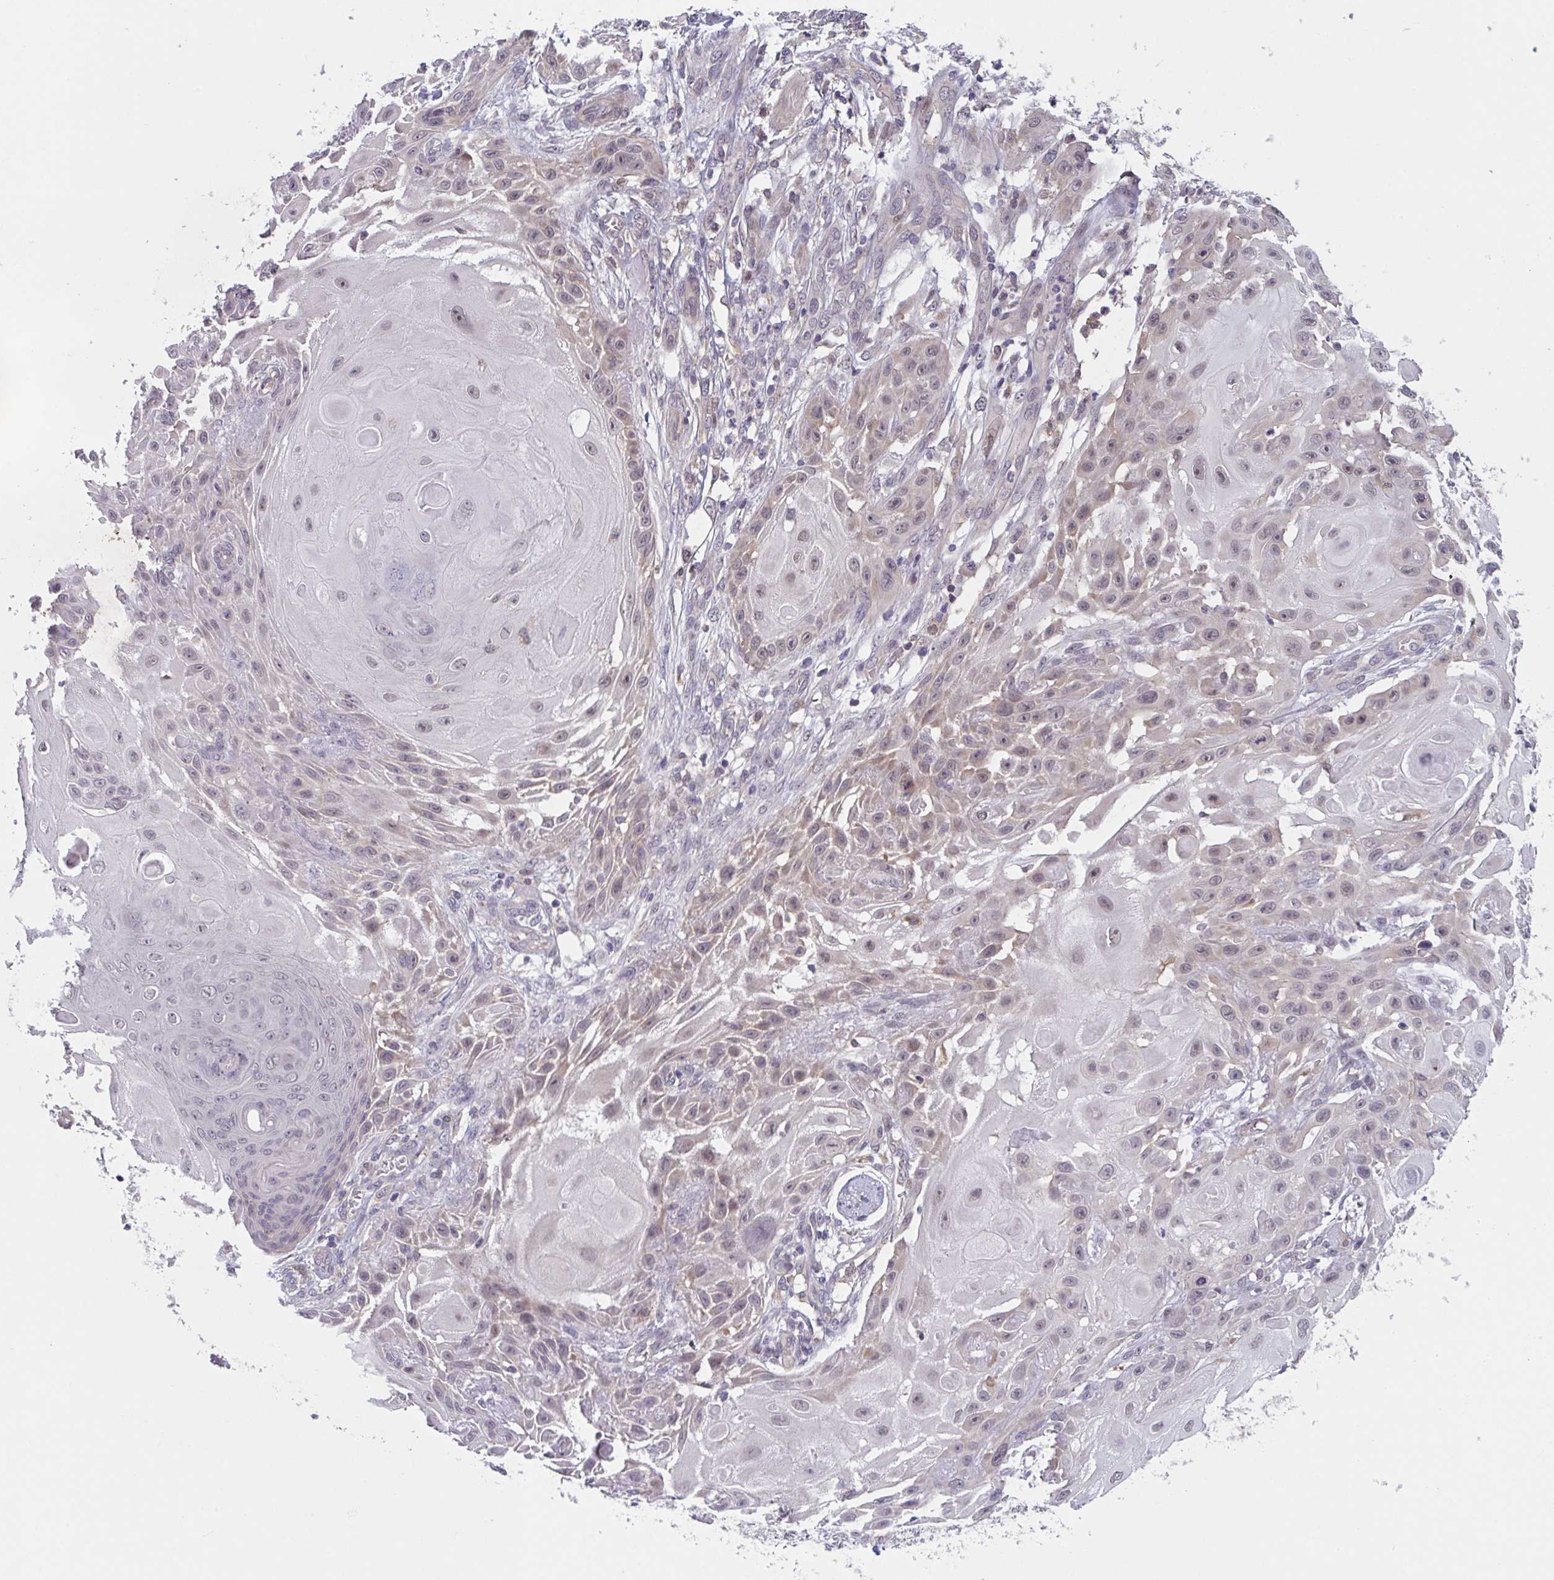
{"staining": {"intensity": "weak", "quantity": "25%-75%", "location": "cytoplasmic/membranous,nuclear"}, "tissue": "skin cancer", "cell_type": "Tumor cells", "image_type": "cancer", "snomed": [{"axis": "morphology", "description": "Squamous cell carcinoma, NOS"}, {"axis": "topography", "description": "Skin"}], "caption": "Brown immunohistochemical staining in squamous cell carcinoma (skin) shows weak cytoplasmic/membranous and nuclear positivity in approximately 25%-75% of tumor cells.", "gene": "RIOK1", "patient": {"sex": "female", "age": 91}}